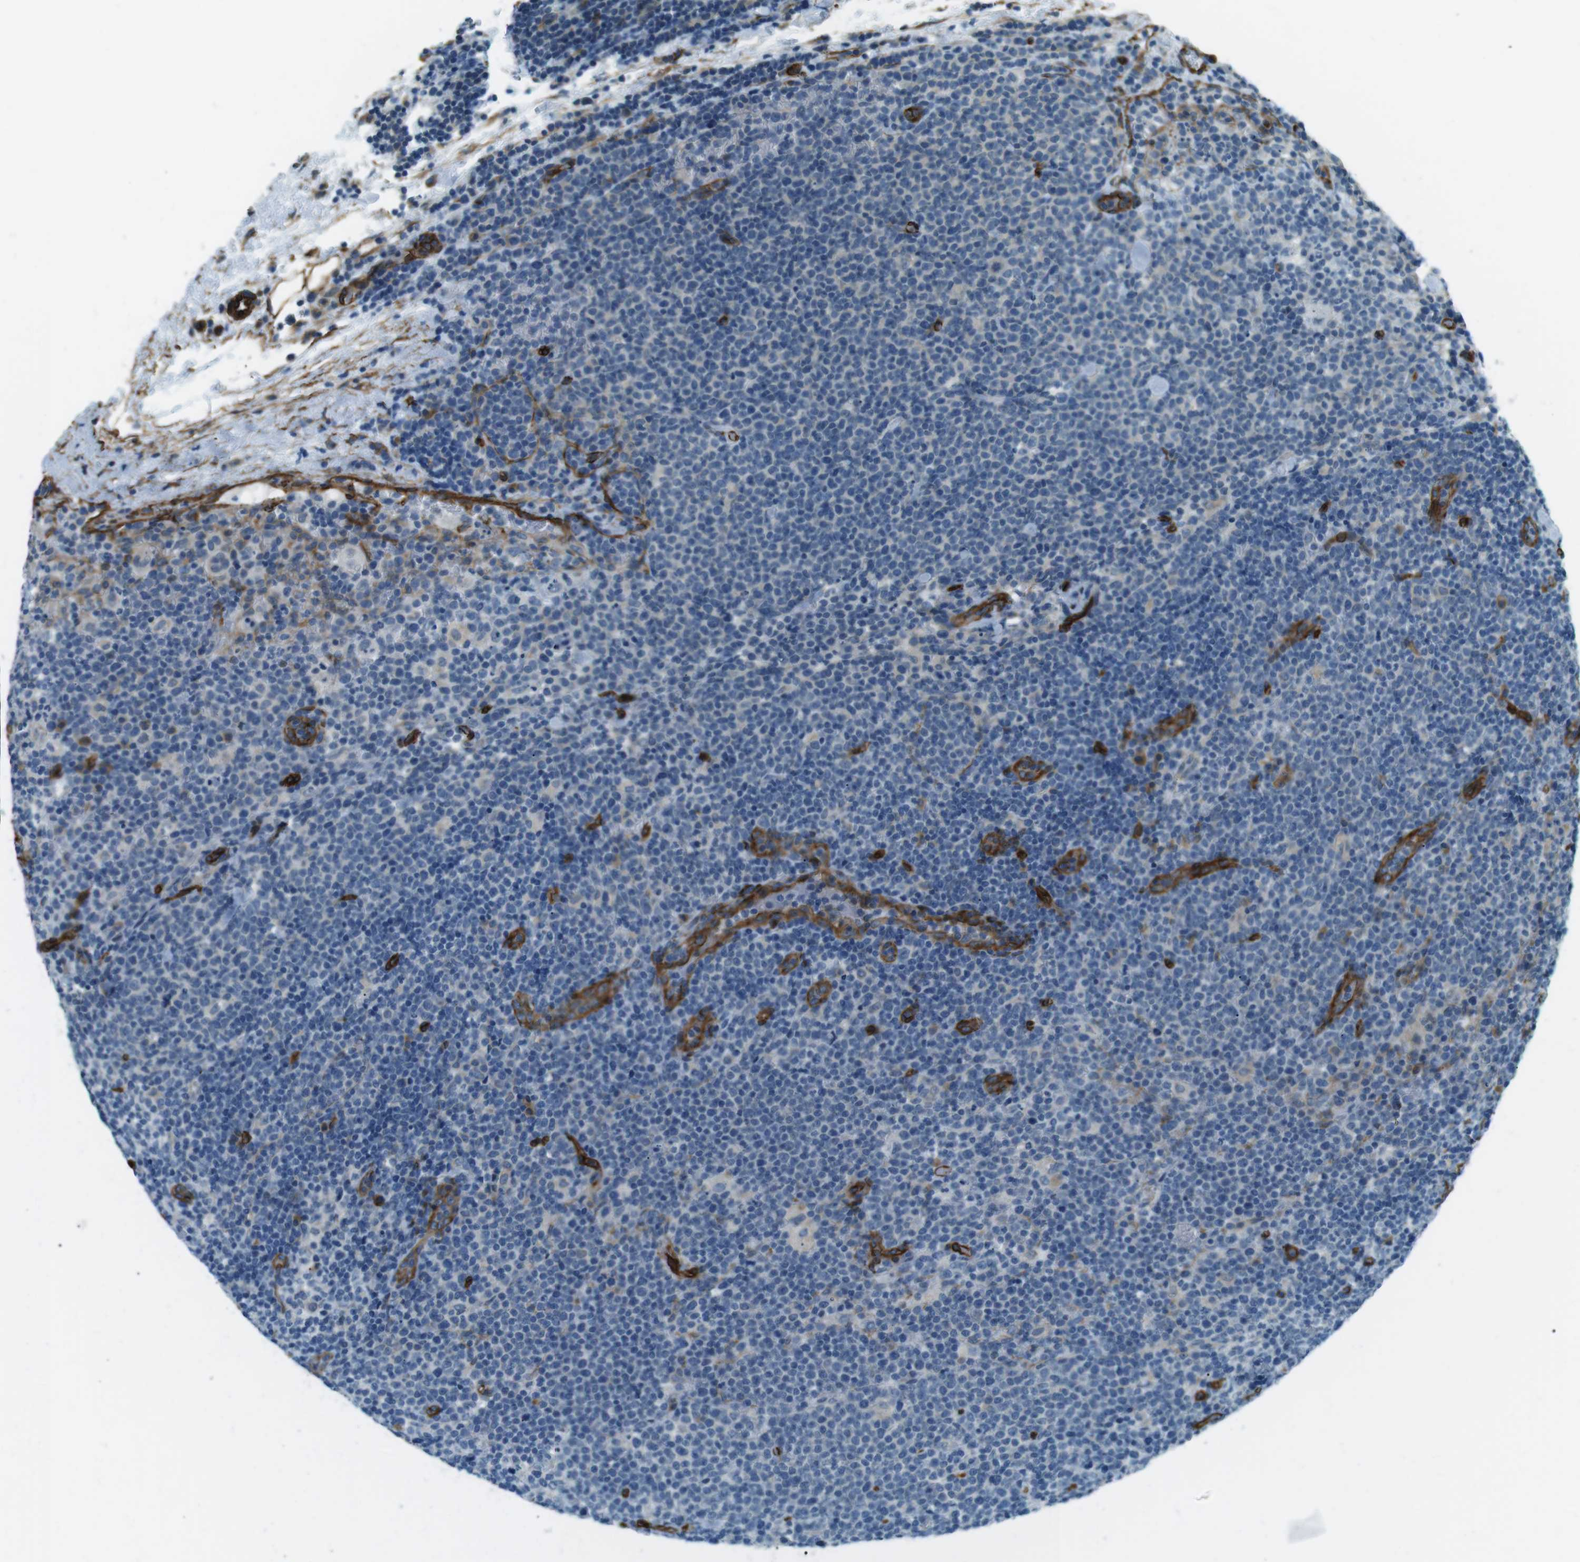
{"staining": {"intensity": "negative", "quantity": "none", "location": "none"}, "tissue": "lymphoma", "cell_type": "Tumor cells", "image_type": "cancer", "snomed": [{"axis": "morphology", "description": "Malignant lymphoma, non-Hodgkin's type, High grade"}, {"axis": "topography", "description": "Lymph node"}], "caption": "Histopathology image shows no significant protein positivity in tumor cells of high-grade malignant lymphoma, non-Hodgkin's type.", "gene": "ODR4", "patient": {"sex": "male", "age": 61}}